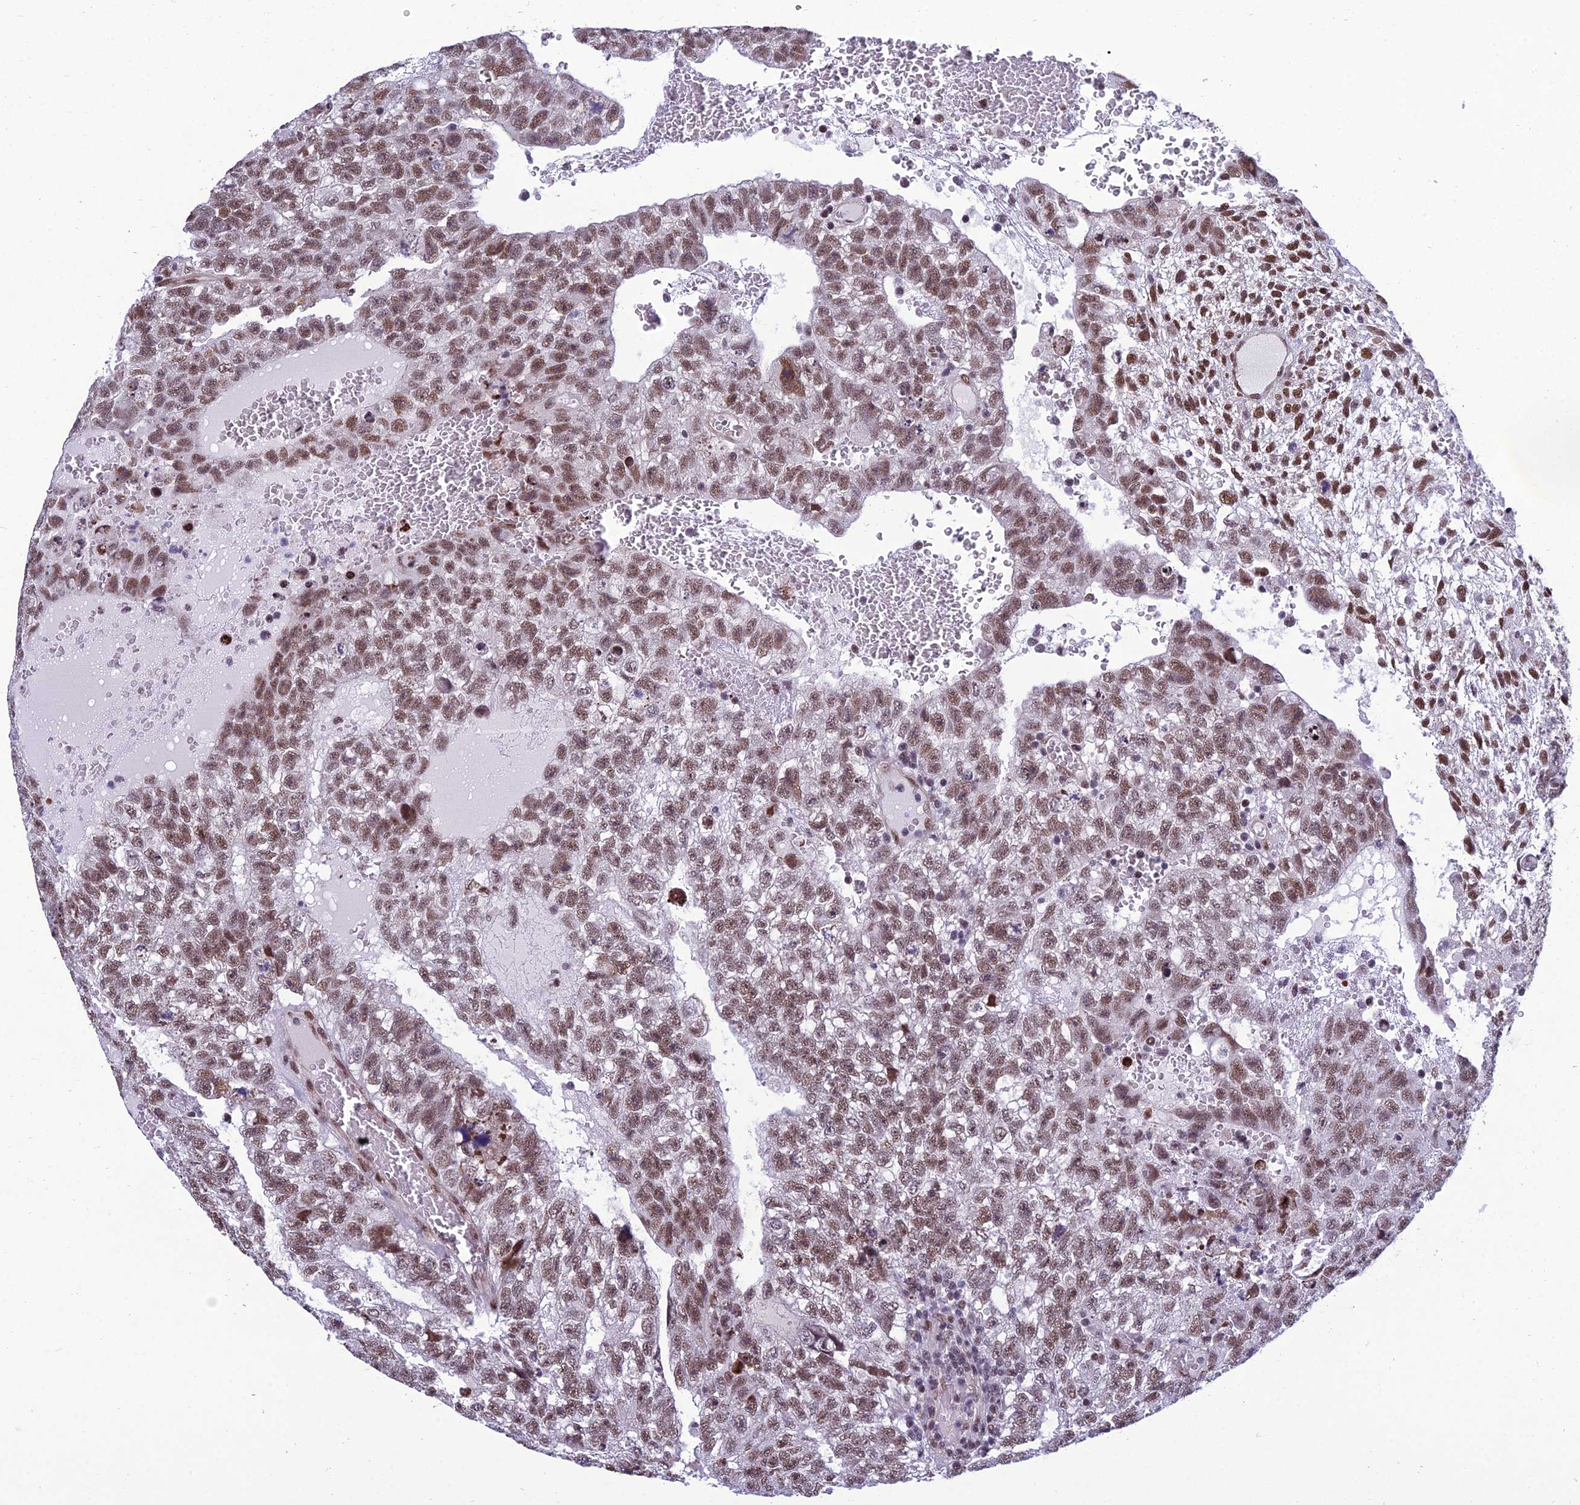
{"staining": {"intensity": "moderate", "quantity": ">75%", "location": "nuclear"}, "tissue": "testis cancer", "cell_type": "Tumor cells", "image_type": "cancer", "snomed": [{"axis": "morphology", "description": "Carcinoma, Embryonal, NOS"}, {"axis": "topography", "description": "Testis"}], "caption": "The histopathology image shows staining of embryonal carcinoma (testis), revealing moderate nuclear protein positivity (brown color) within tumor cells. (IHC, brightfield microscopy, high magnification).", "gene": "RSRC1", "patient": {"sex": "male", "age": 26}}